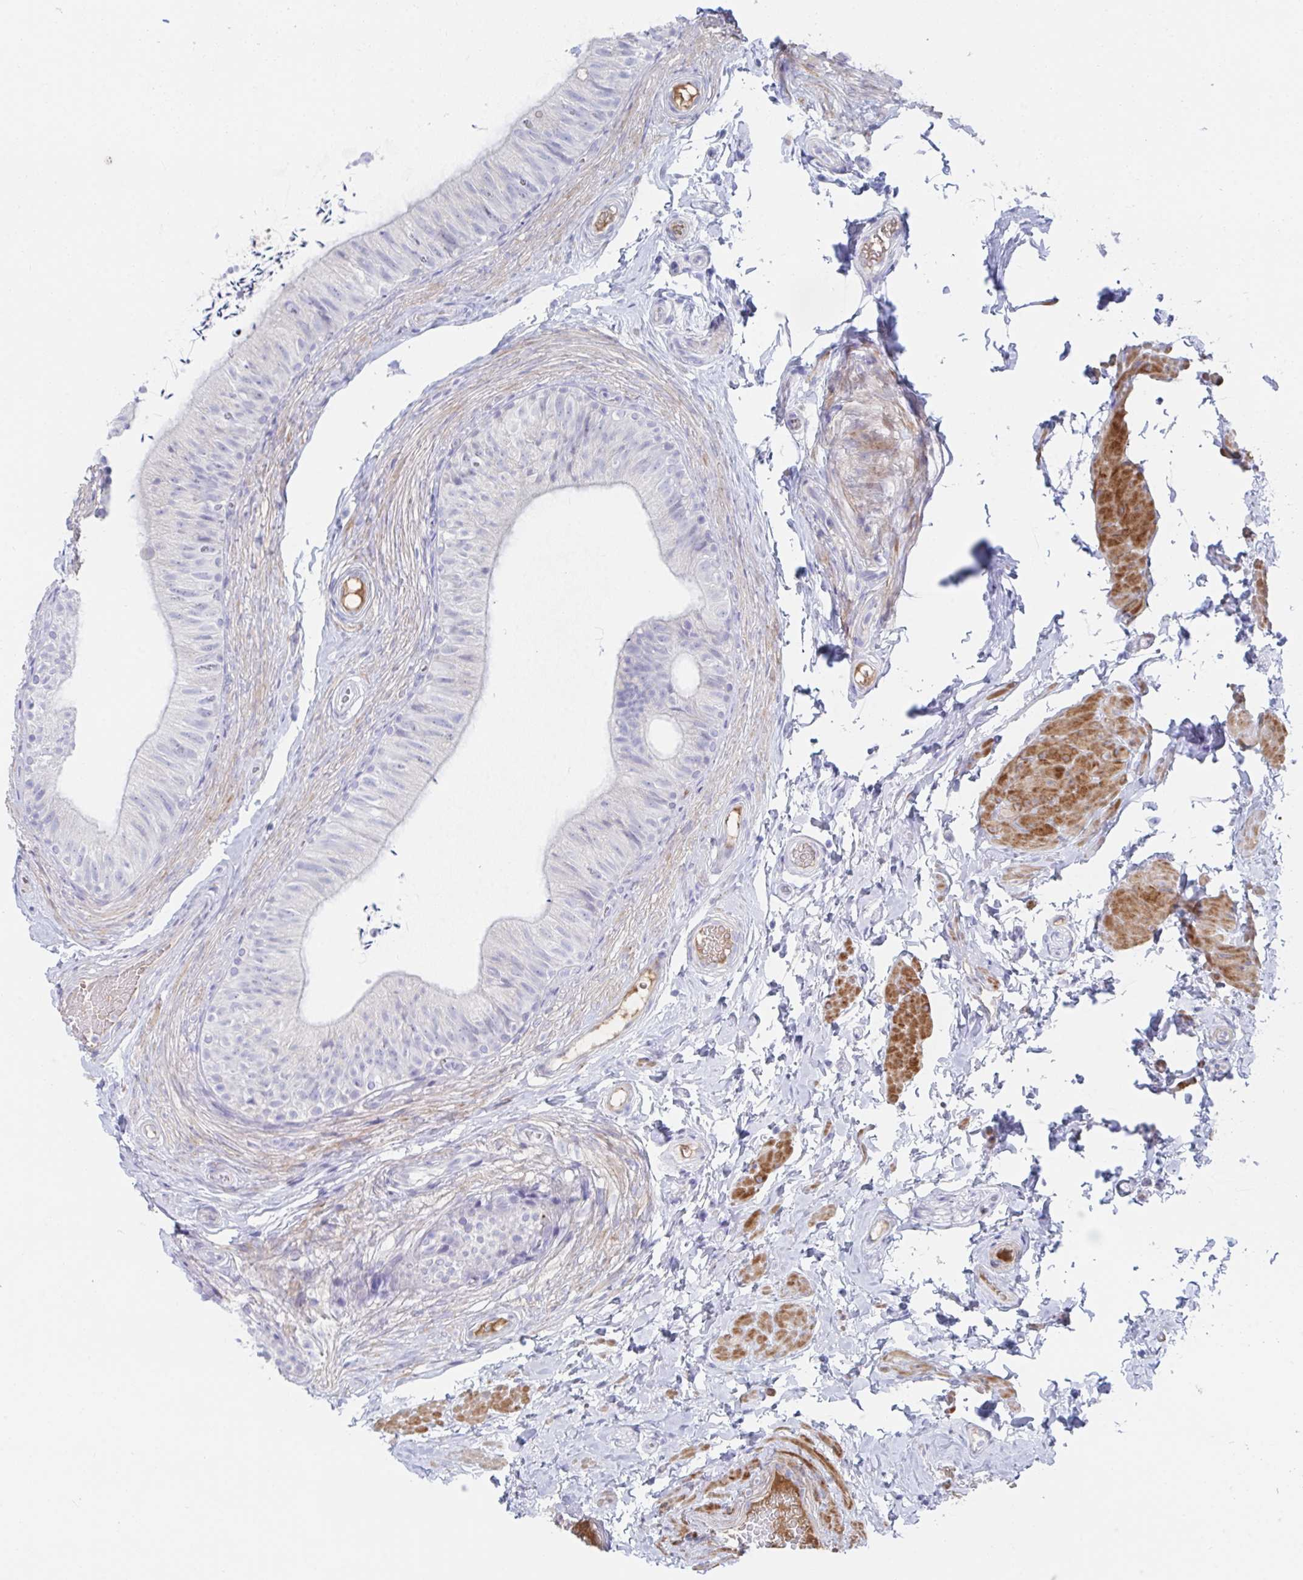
{"staining": {"intensity": "negative", "quantity": "none", "location": "none"}, "tissue": "epididymis", "cell_type": "Glandular cells", "image_type": "normal", "snomed": [{"axis": "morphology", "description": "Normal tissue, NOS"}, {"axis": "topography", "description": "Epididymis, spermatic cord, NOS"}, {"axis": "topography", "description": "Epididymis"}, {"axis": "topography", "description": "Peripheral nerve tissue"}], "caption": "Immunohistochemistry (IHC) of benign epididymis demonstrates no positivity in glandular cells.", "gene": "TNFAIP6", "patient": {"sex": "male", "age": 29}}